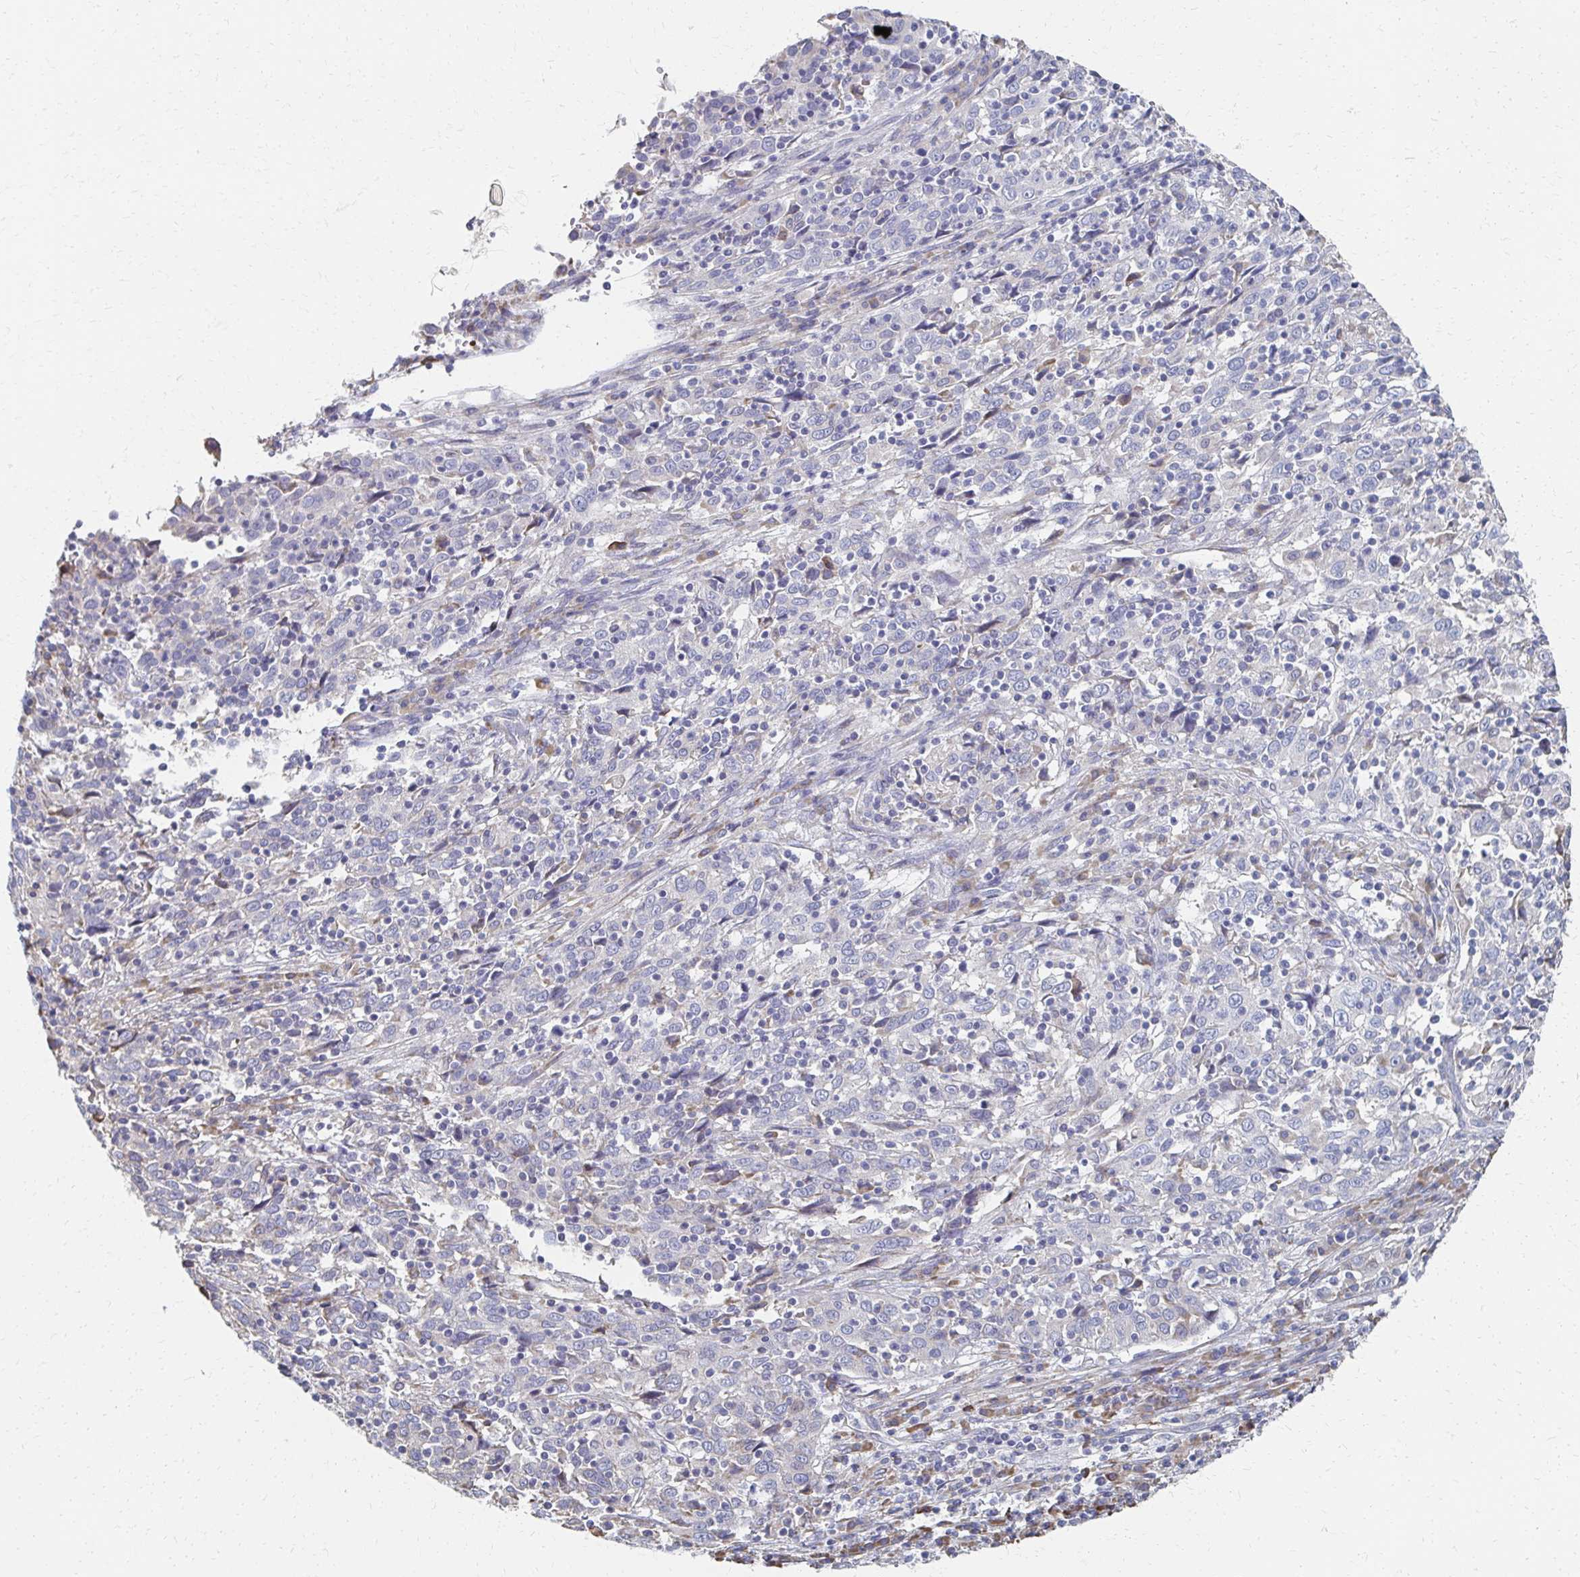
{"staining": {"intensity": "negative", "quantity": "none", "location": "none"}, "tissue": "cervical cancer", "cell_type": "Tumor cells", "image_type": "cancer", "snomed": [{"axis": "morphology", "description": "Squamous cell carcinoma, NOS"}, {"axis": "topography", "description": "Cervix"}], "caption": "Immunohistochemistry (IHC) of cervical cancer displays no expression in tumor cells.", "gene": "ATP1A3", "patient": {"sex": "female", "age": 46}}